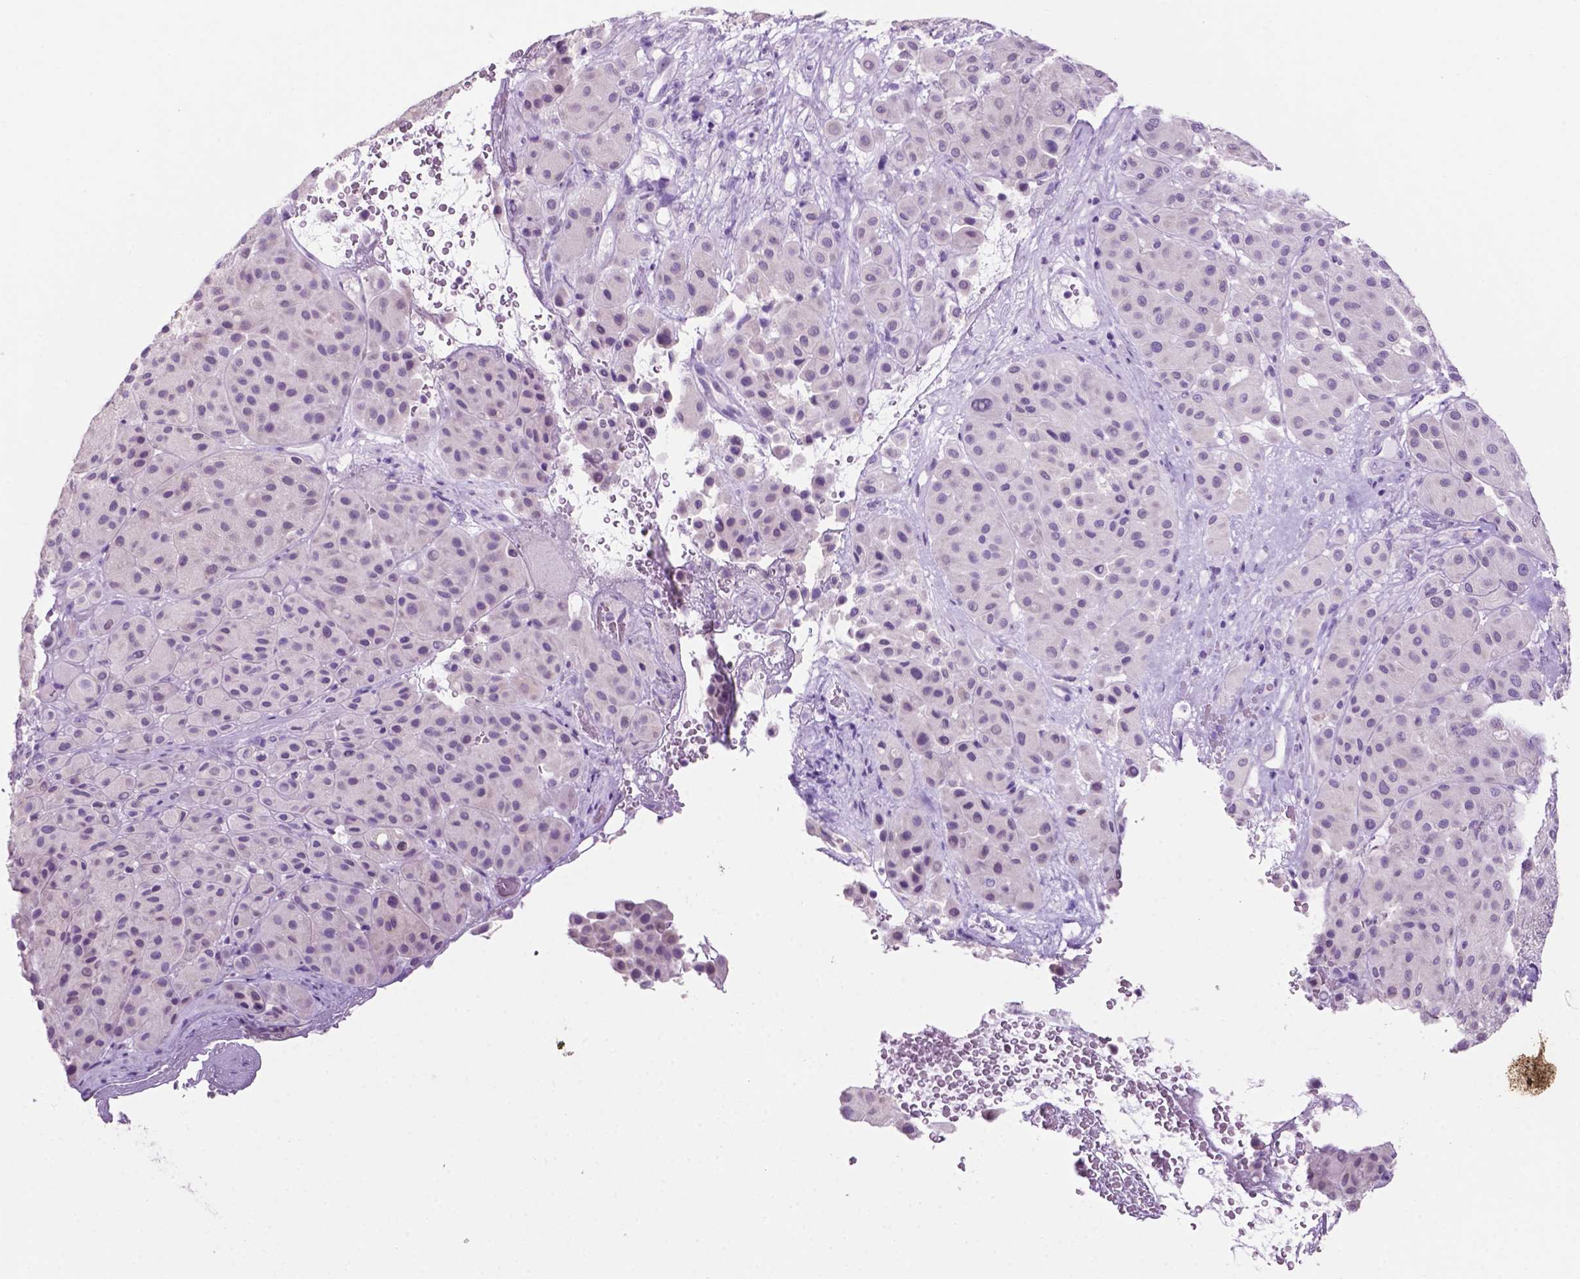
{"staining": {"intensity": "negative", "quantity": "none", "location": "none"}, "tissue": "melanoma", "cell_type": "Tumor cells", "image_type": "cancer", "snomed": [{"axis": "morphology", "description": "Malignant melanoma, Metastatic site"}, {"axis": "topography", "description": "Smooth muscle"}], "caption": "The image exhibits no staining of tumor cells in melanoma. (DAB (3,3'-diaminobenzidine) IHC, high magnification).", "gene": "PHGR1", "patient": {"sex": "male", "age": 41}}